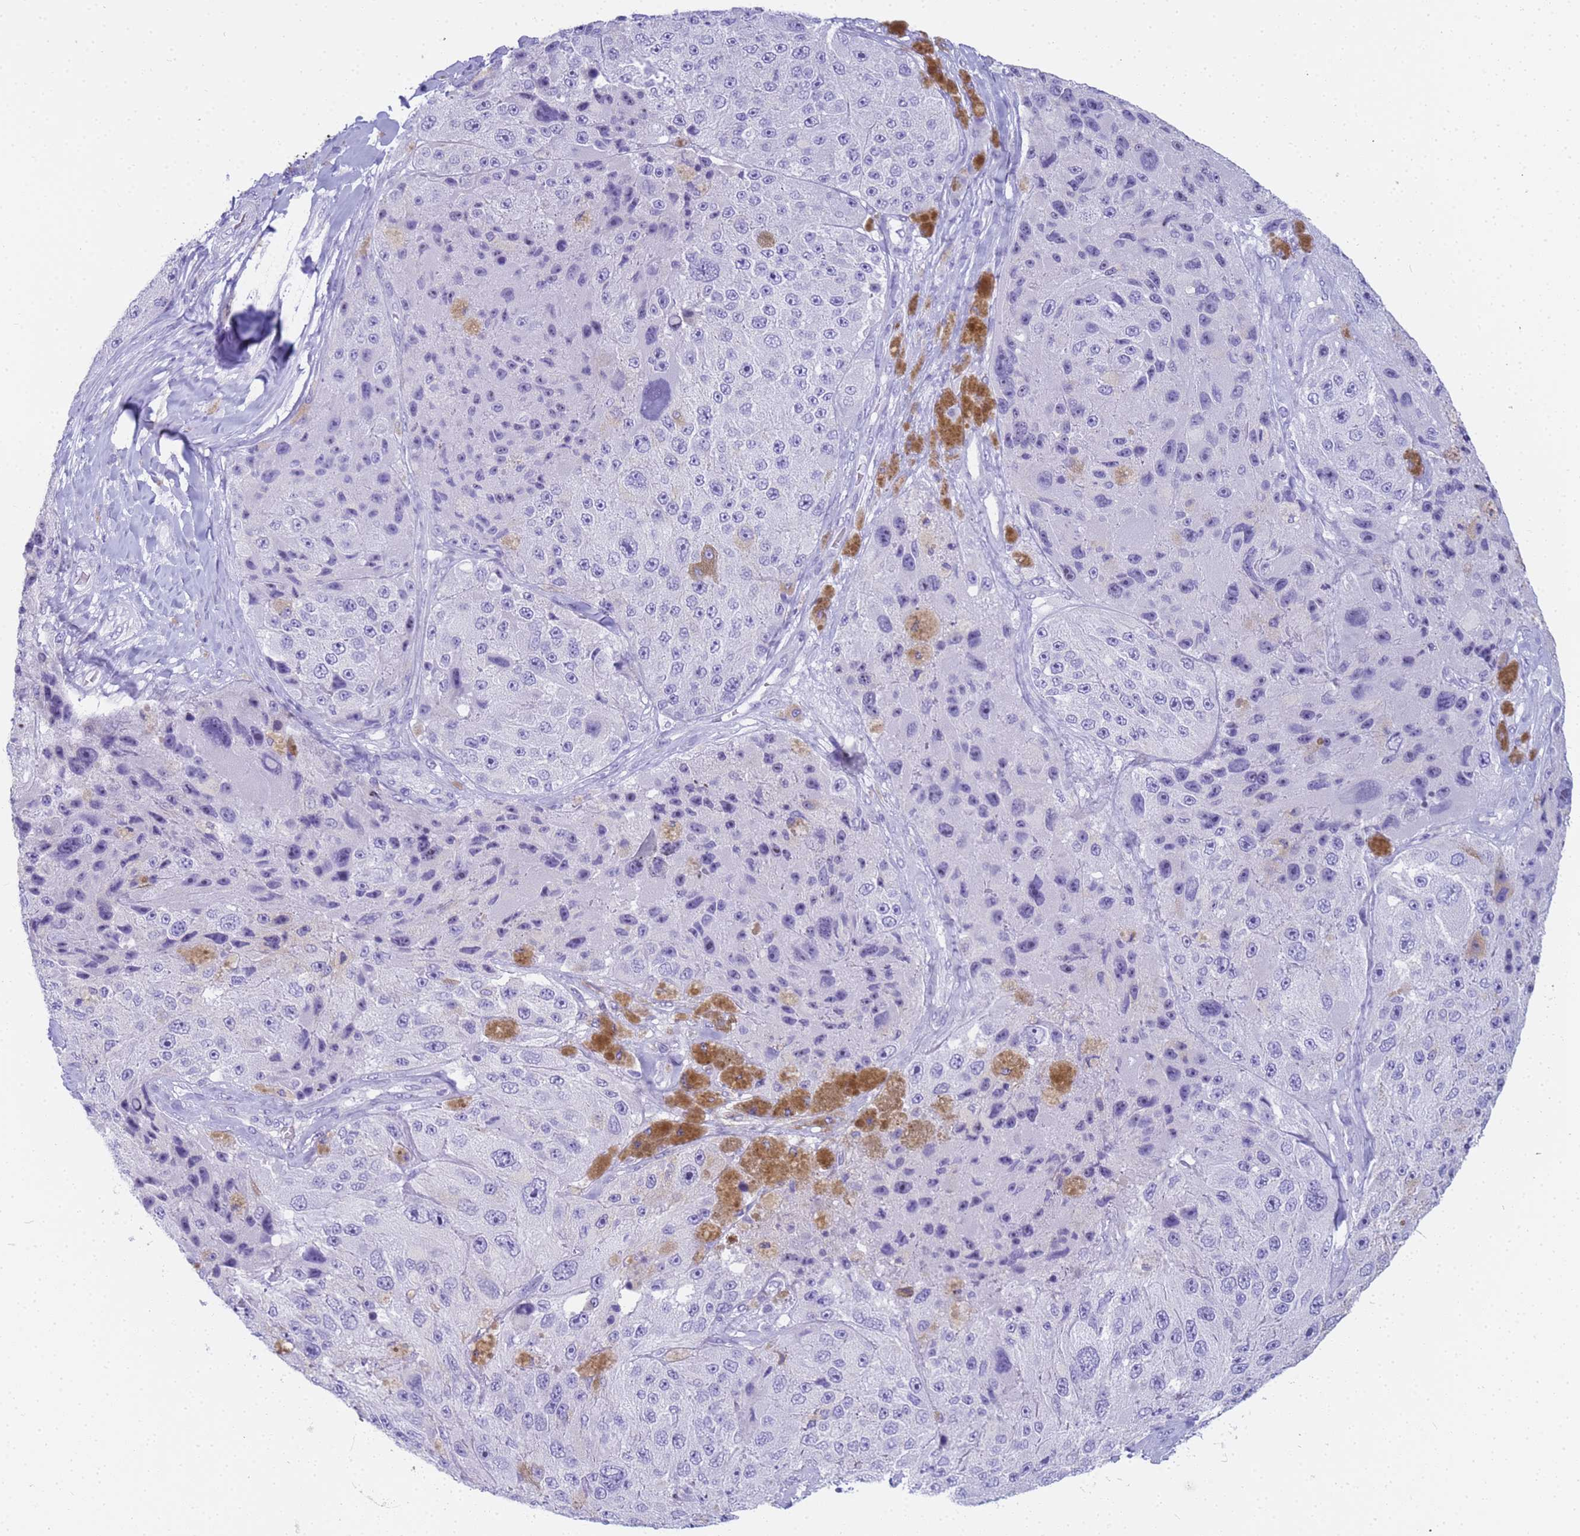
{"staining": {"intensity": "negative", "quantity": "none", "location": "none"}, "tissue": "melanoma", "cell_type": "Tumor cells", "image_type": "cancer", "snomed": [{"axis": "morphology", "description": "Malignant melanoma, Metastatic site"}, {"axis": "topography", "description": "Lymph node"}], "caption": "Immunohistochemical staining of malignant melanoma (metastatic site) demonstrates no significant staining in tumor cells. The staining is performed using DAB (3,3'-diaminobenzidine) brown chromogen with nuclei counter-stained in using hematoxylin.", "gene": "RNASE2", "patient": {"sex": "male", "age": 62}}